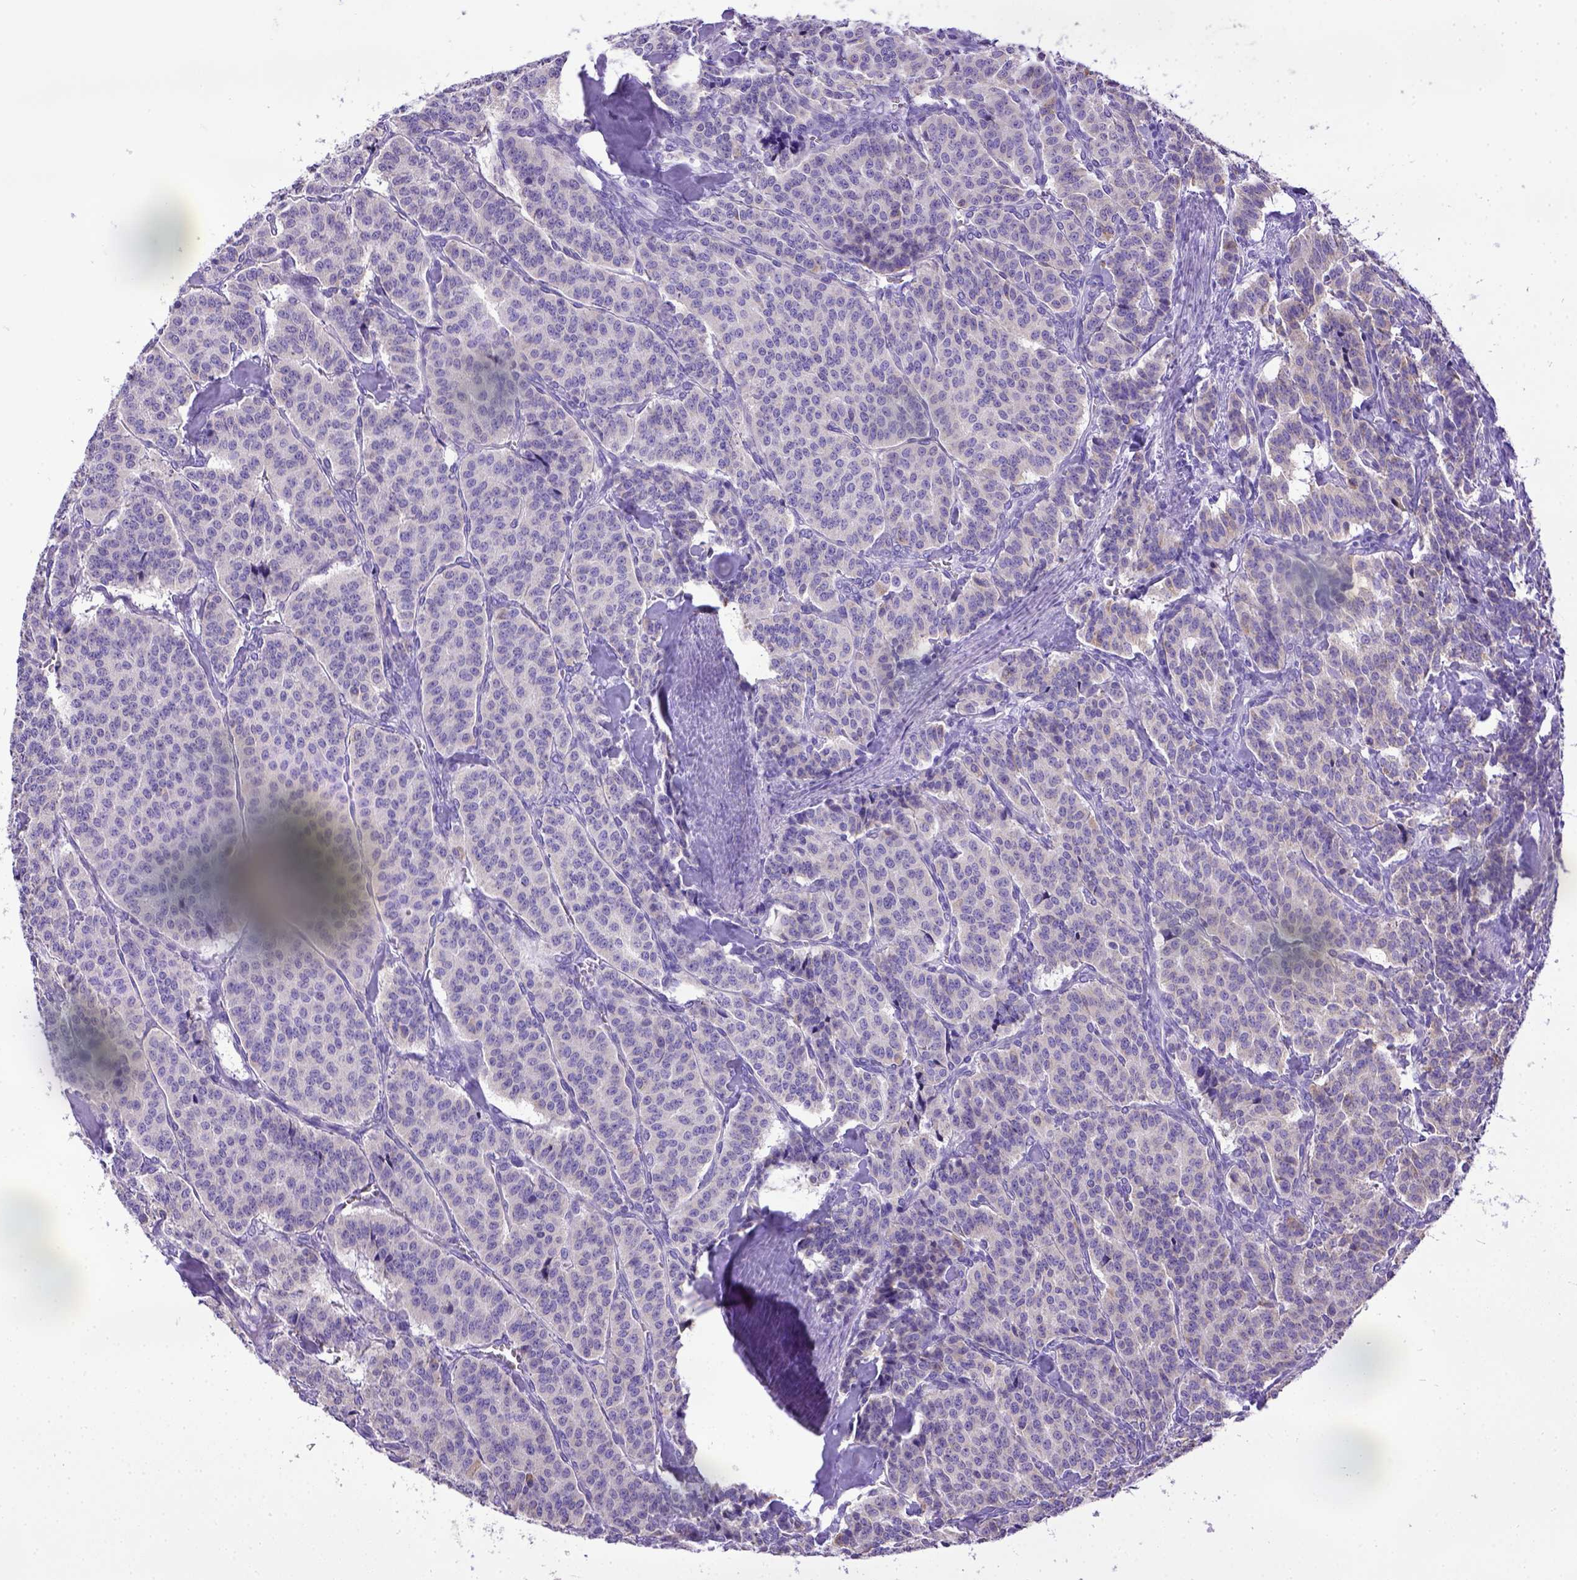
{"staining": {"intensity": "negative", "quantity": "none", "location": "none"}, "tissue": "carcinoid", "cell_type": "Tumor cells", "image_type": "cancer", "snomed": [{"axis": "morphology", "description": "Normal tissue, NOS"}, {"axis": "morphology", "description": "Carcinoid, malignant, NOS"}, {"axis": "topography", "description": "Lung"}], "caption": "Immunohistochemistry (IHC) photomicrograph of human carcinoid stained for a protein (brown), which displays no positivity in tumor cells. Nuclei are stained in blue.", "gene": "SPEF1", "patient": {"sex": "female", "age": 46}}